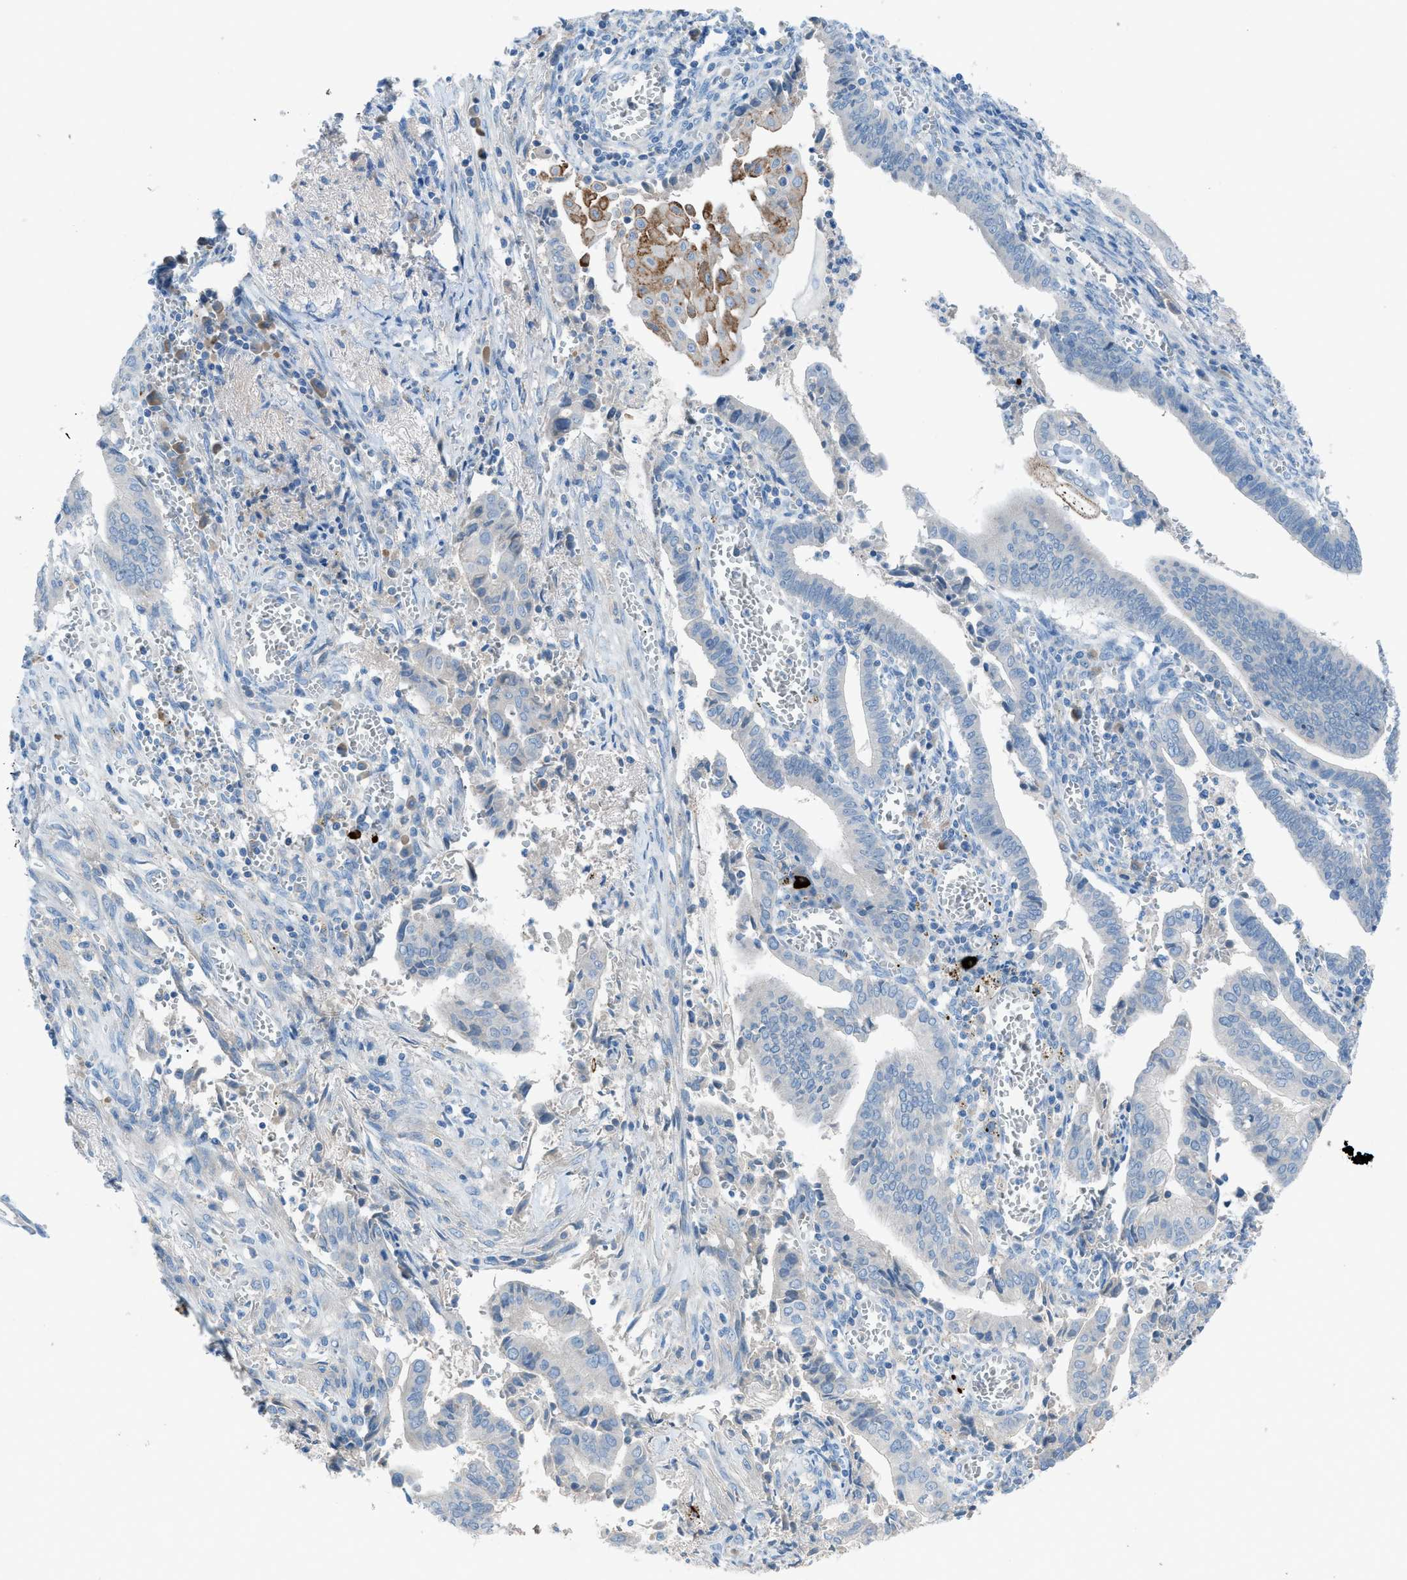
{"staining": {"intensity": "moderate", "quantity": "<25%", "location": "cytoplasmic/membranous"}, "tissue": "cervical cancer", "cell_type": "Tumor cells", "image_type": "cancer", "snomed": [{"axis": "morphology", "description": "Adenocarcinoma, NOS"}, {"axis": "topography", "description": "Cervix"}], "caption": "IHC of human cervical cancer displays low levels of moderate cytoplasmic/membranous positivity in about <25% of tumor cells.", "gene": "C5AR2", "patient": {"sex": "female", "age": 44}}